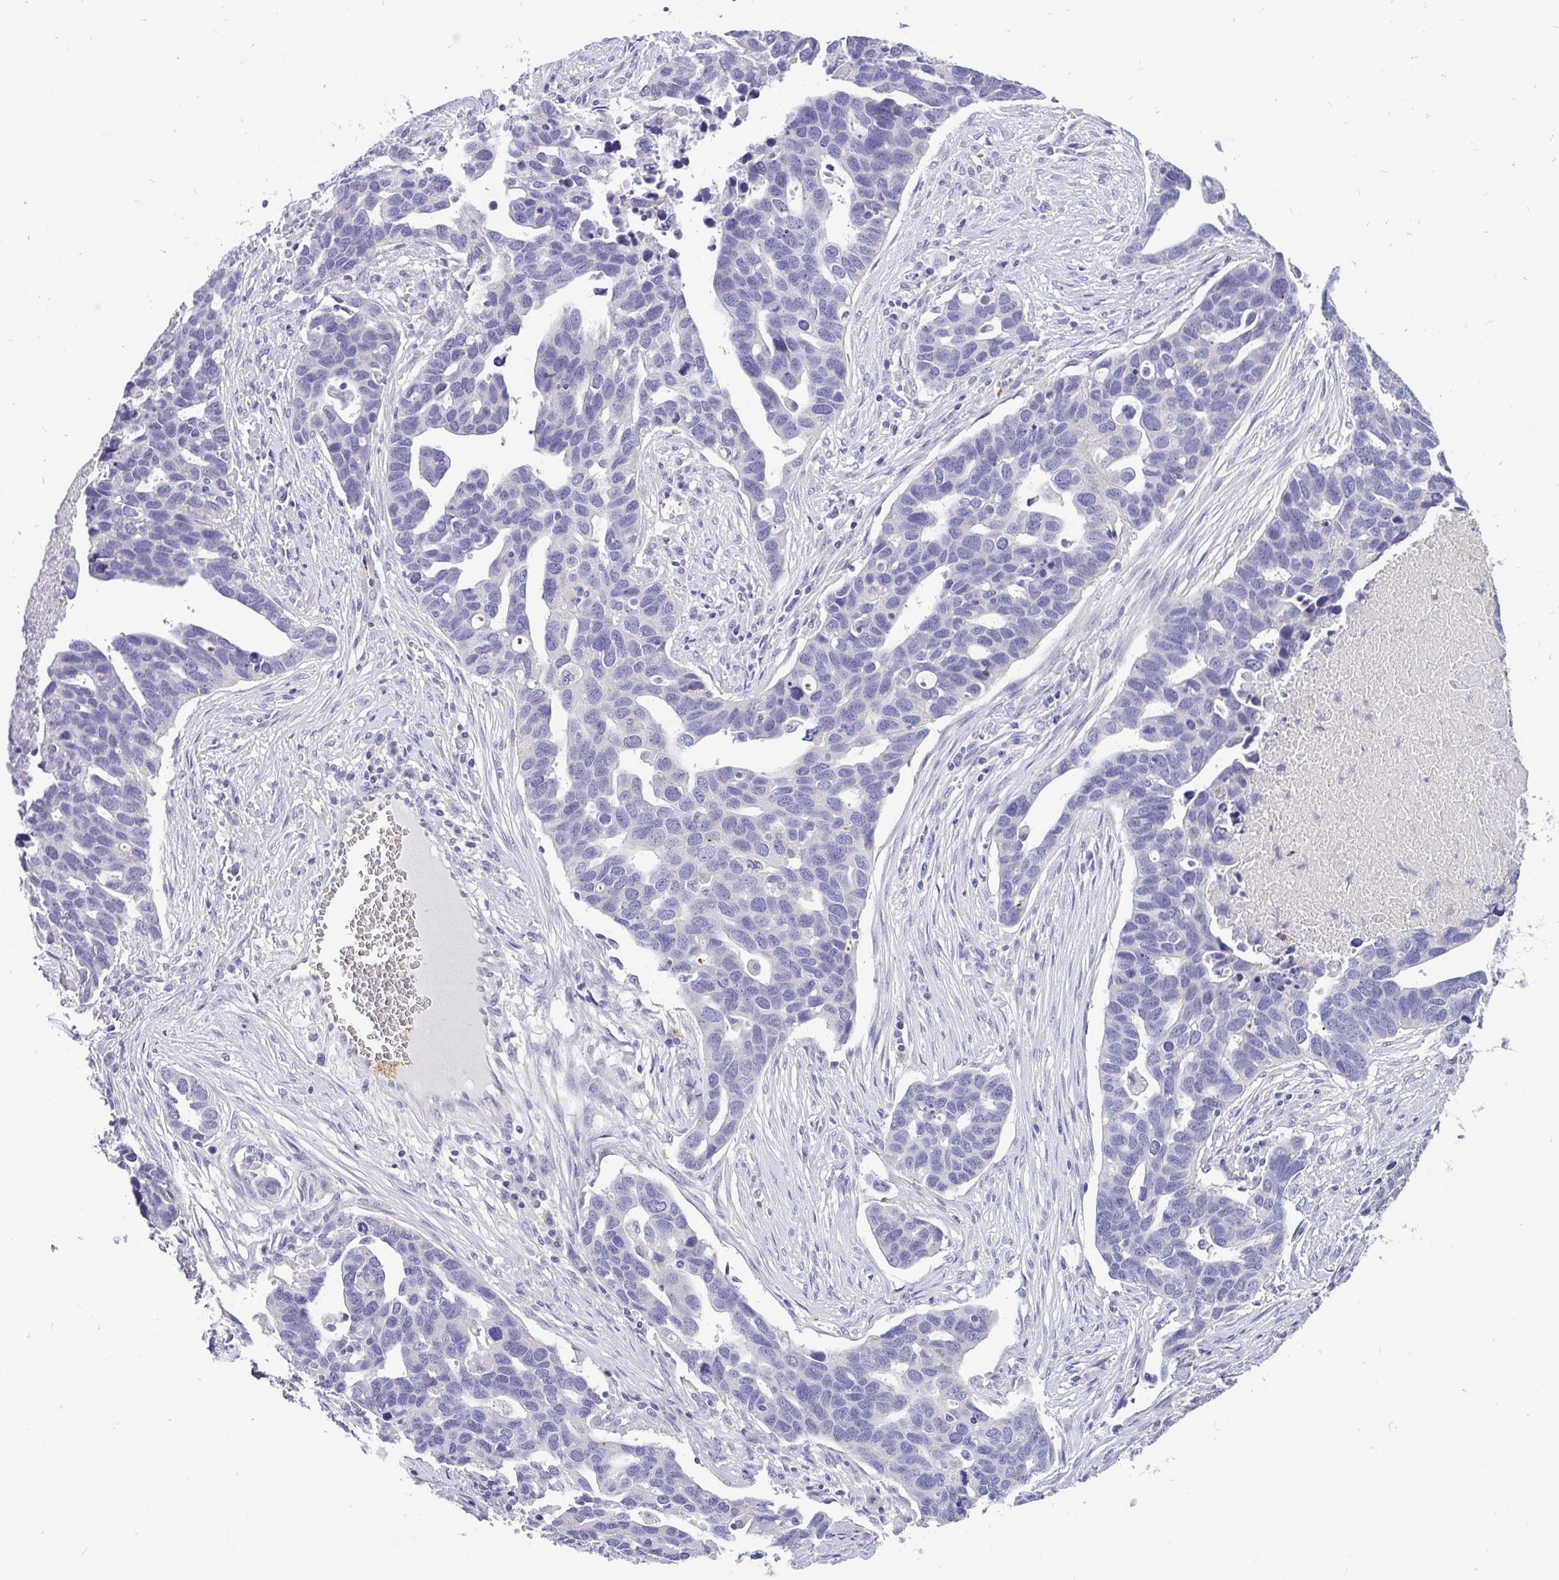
{"staining": {"intensity": "negative", "quantity": "none", "location": "none"}, "tissue": "ovarian cancer", "cell_type": "Tumor cells", "image_type": "cancer", "snomed": [{"axis": "morphology", "description": "Cystadenocarcinoma, serous, NOS"}, {"axis": "topography", "description": "Ovary"}], "caption": "The IHC histopathology image has no significant expression in tumor cells of ovarian cancer (serous cystadenocarcinoma) tissue.", "gene": "INTS5", "patient": {"sex": "female", "age": 54}}